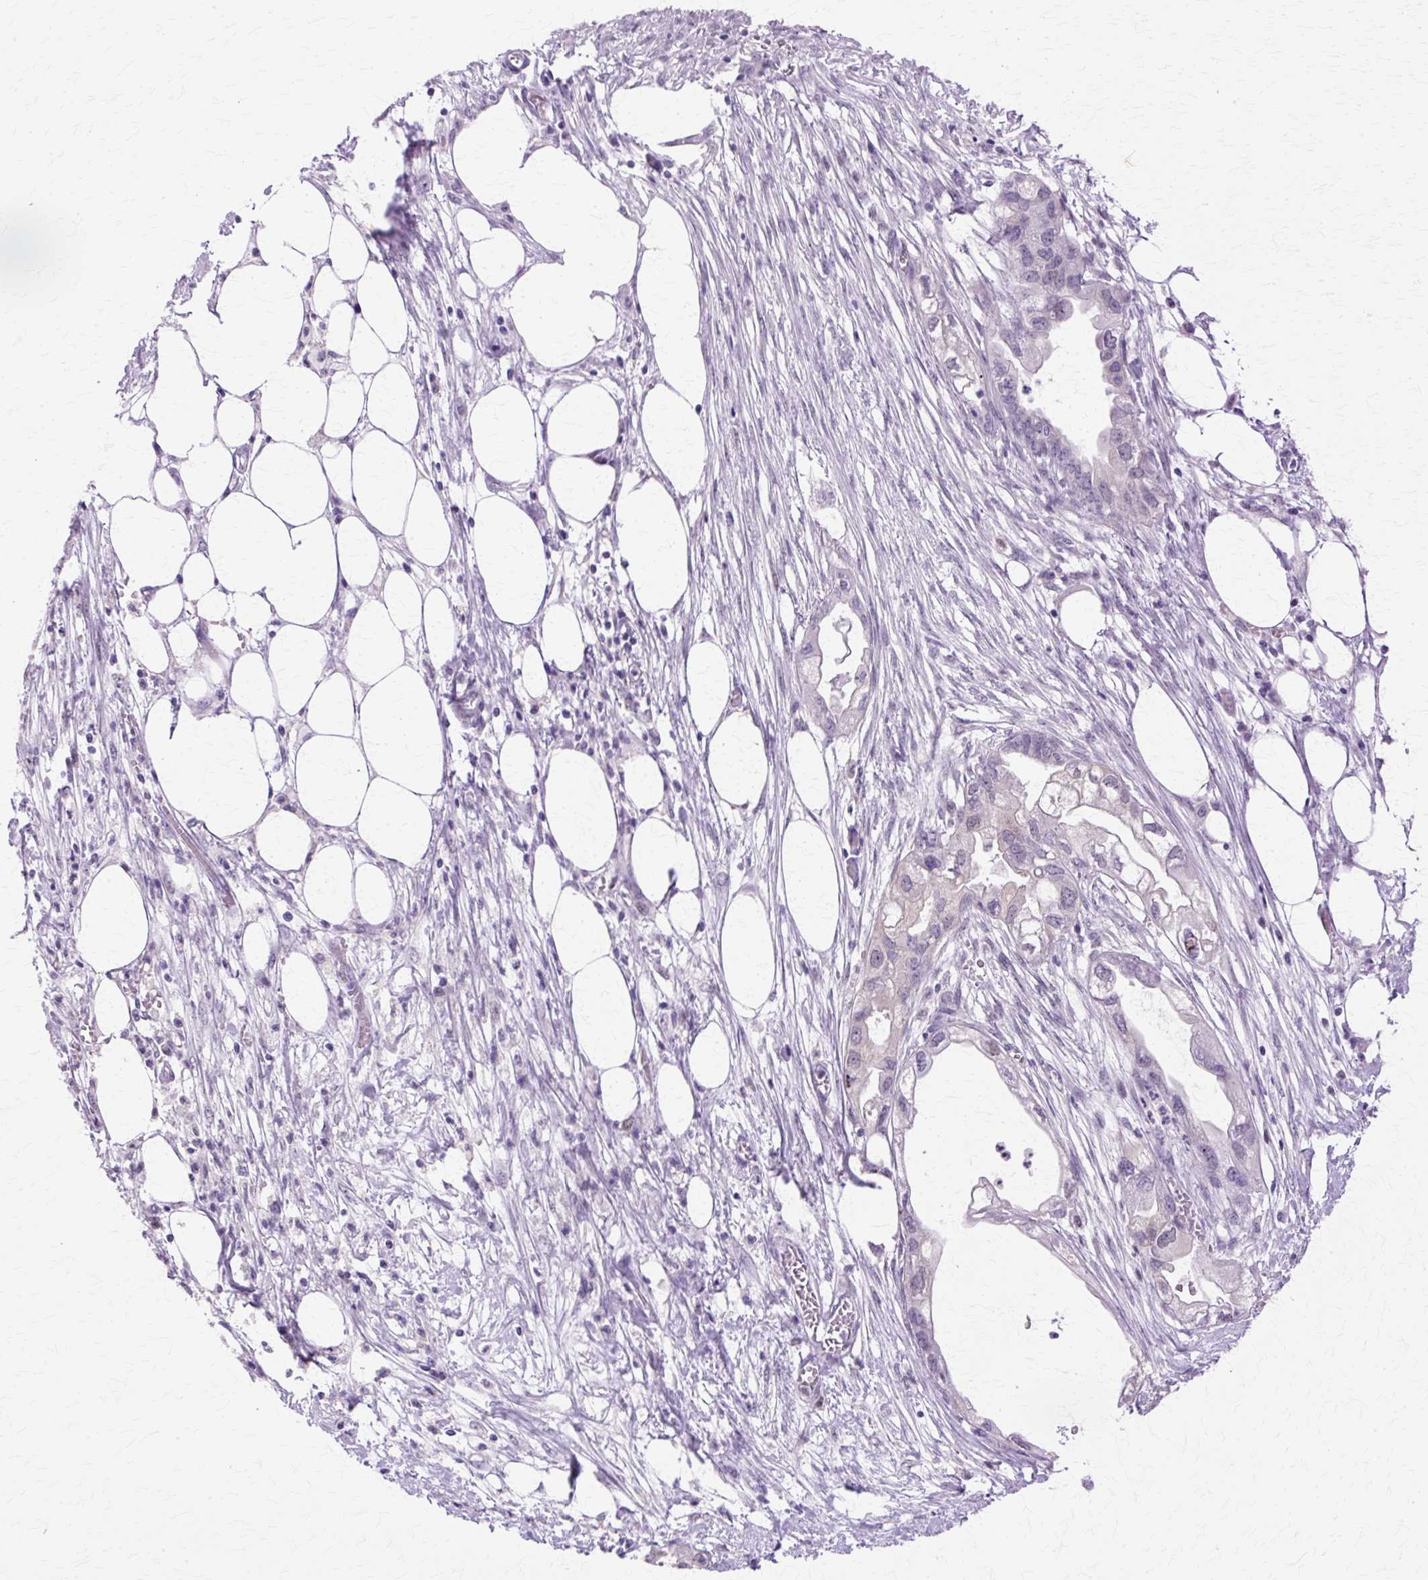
{"staining": {"intensity": "negative", "quantity": "none", "location": "none"}, "tissue": "endometrial cancer", "cell_type": "Tumor cells", "image_type": "cancer", "snomed": [{"axis": "morphology", "description": "Adenocarcinoma, NOS"}, {"axis": "morphology", "description": "Adenocarcinoma, metastatic, NOS"}, {"axis": "topography", "description": "Adipose tissue"}, {"axis": "topography", "description": "Endometrium"}], "caption": "Metastatic adenocarcinoma (endometrial) stained for a protein using IHC shows no staining tumor cells.", "gene": "HSPA8", "patient": {"sex": "female", "age": 67}}